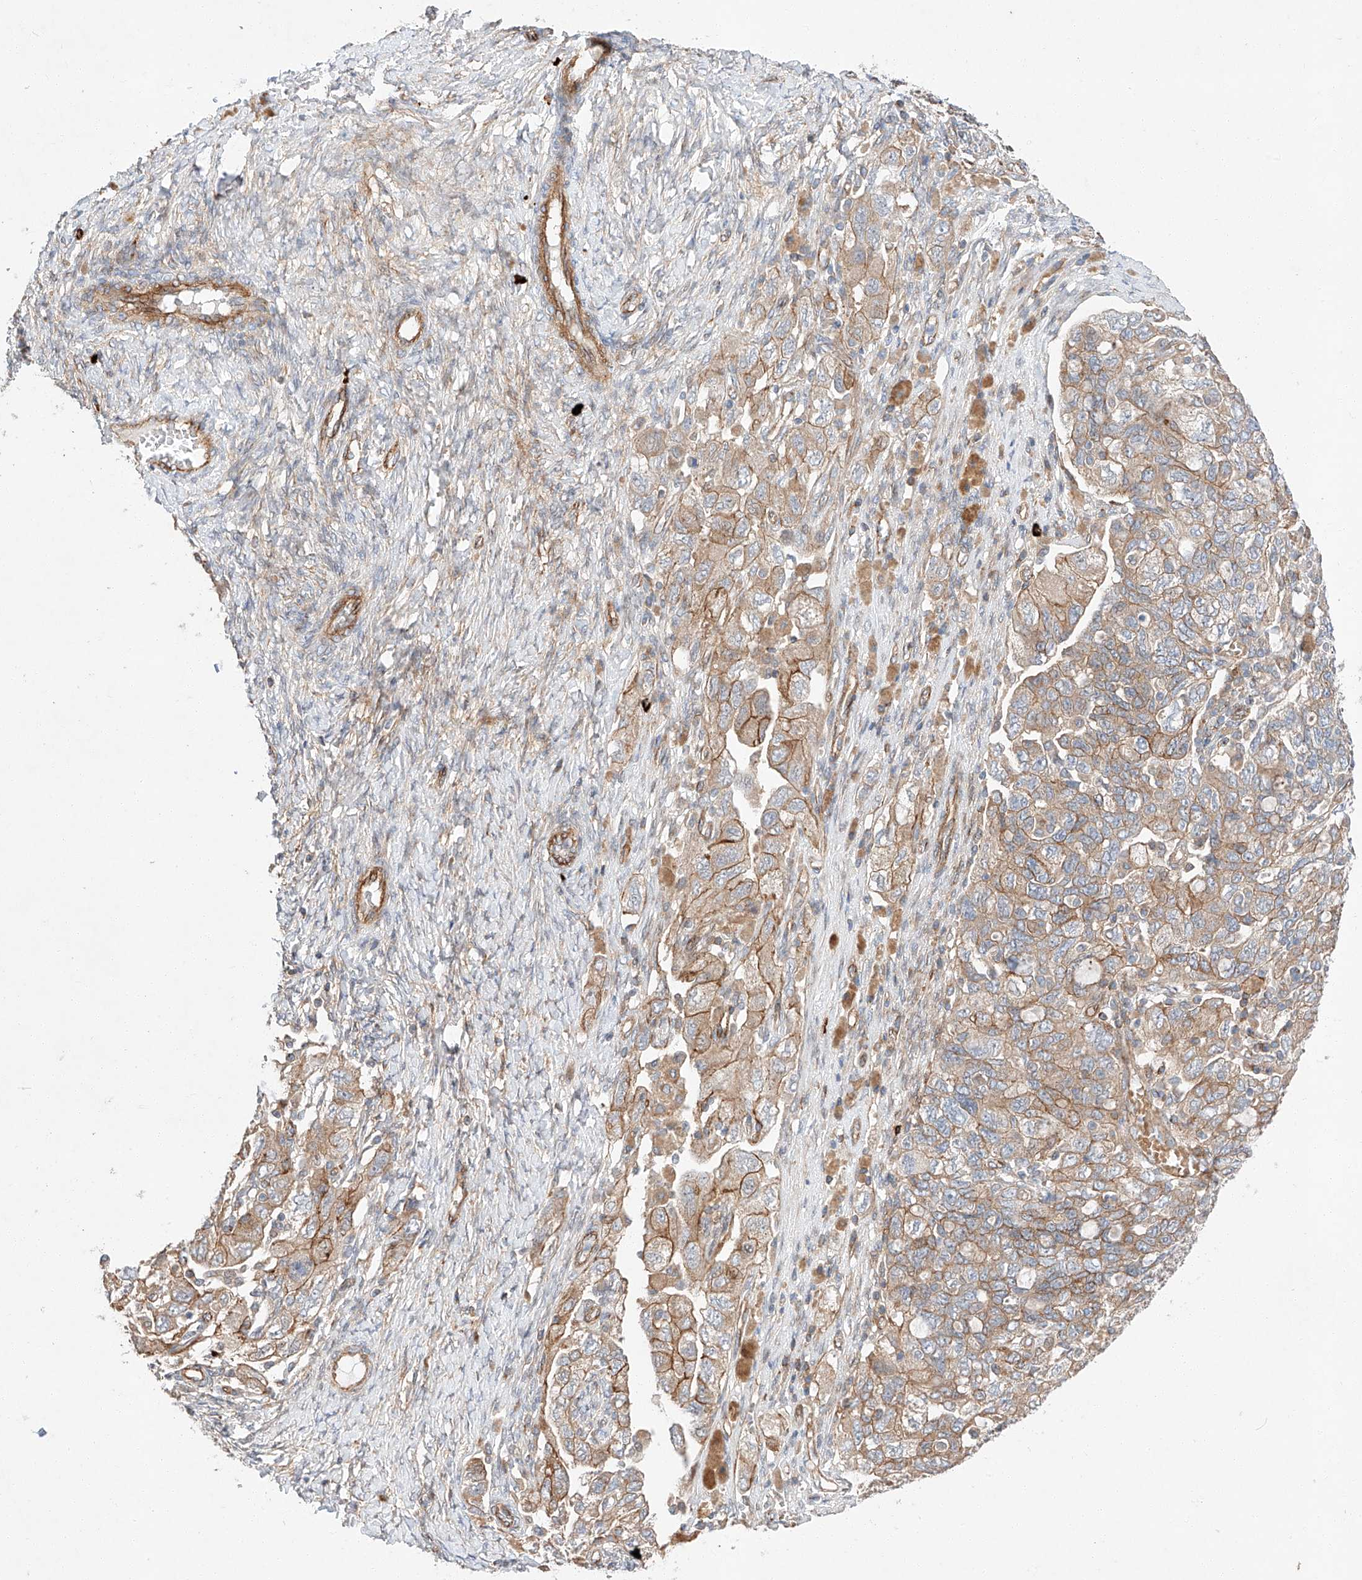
{"staining": {"intensity": "moderate", "quantity": ">75%", "location": "cytoplasmic/membranous"}, "tissue": "ovarian cancer", "cell_type": "Tumor cells", "image_type": "cancer", "snomed": [{"axis": "morphology", "description": "Carcinoma, NOS"}, {"axis": "morphology", "description": "Cystadenocarcinoma, serous, NOS"}, {"axis": "topography", "description": "Ovary"}], "caption": "Immunohistochemistry (IHC) histopathology image of human ovarian cancer (serous cystadenocarcinoma) stained for a protein (brown), which demonstrates medium levels of moderate cytoplasmic/membranous staining in about >75% of tumor cells.", "gene": "MINDY4", "patient": {"sex": "female", "age": 69}}